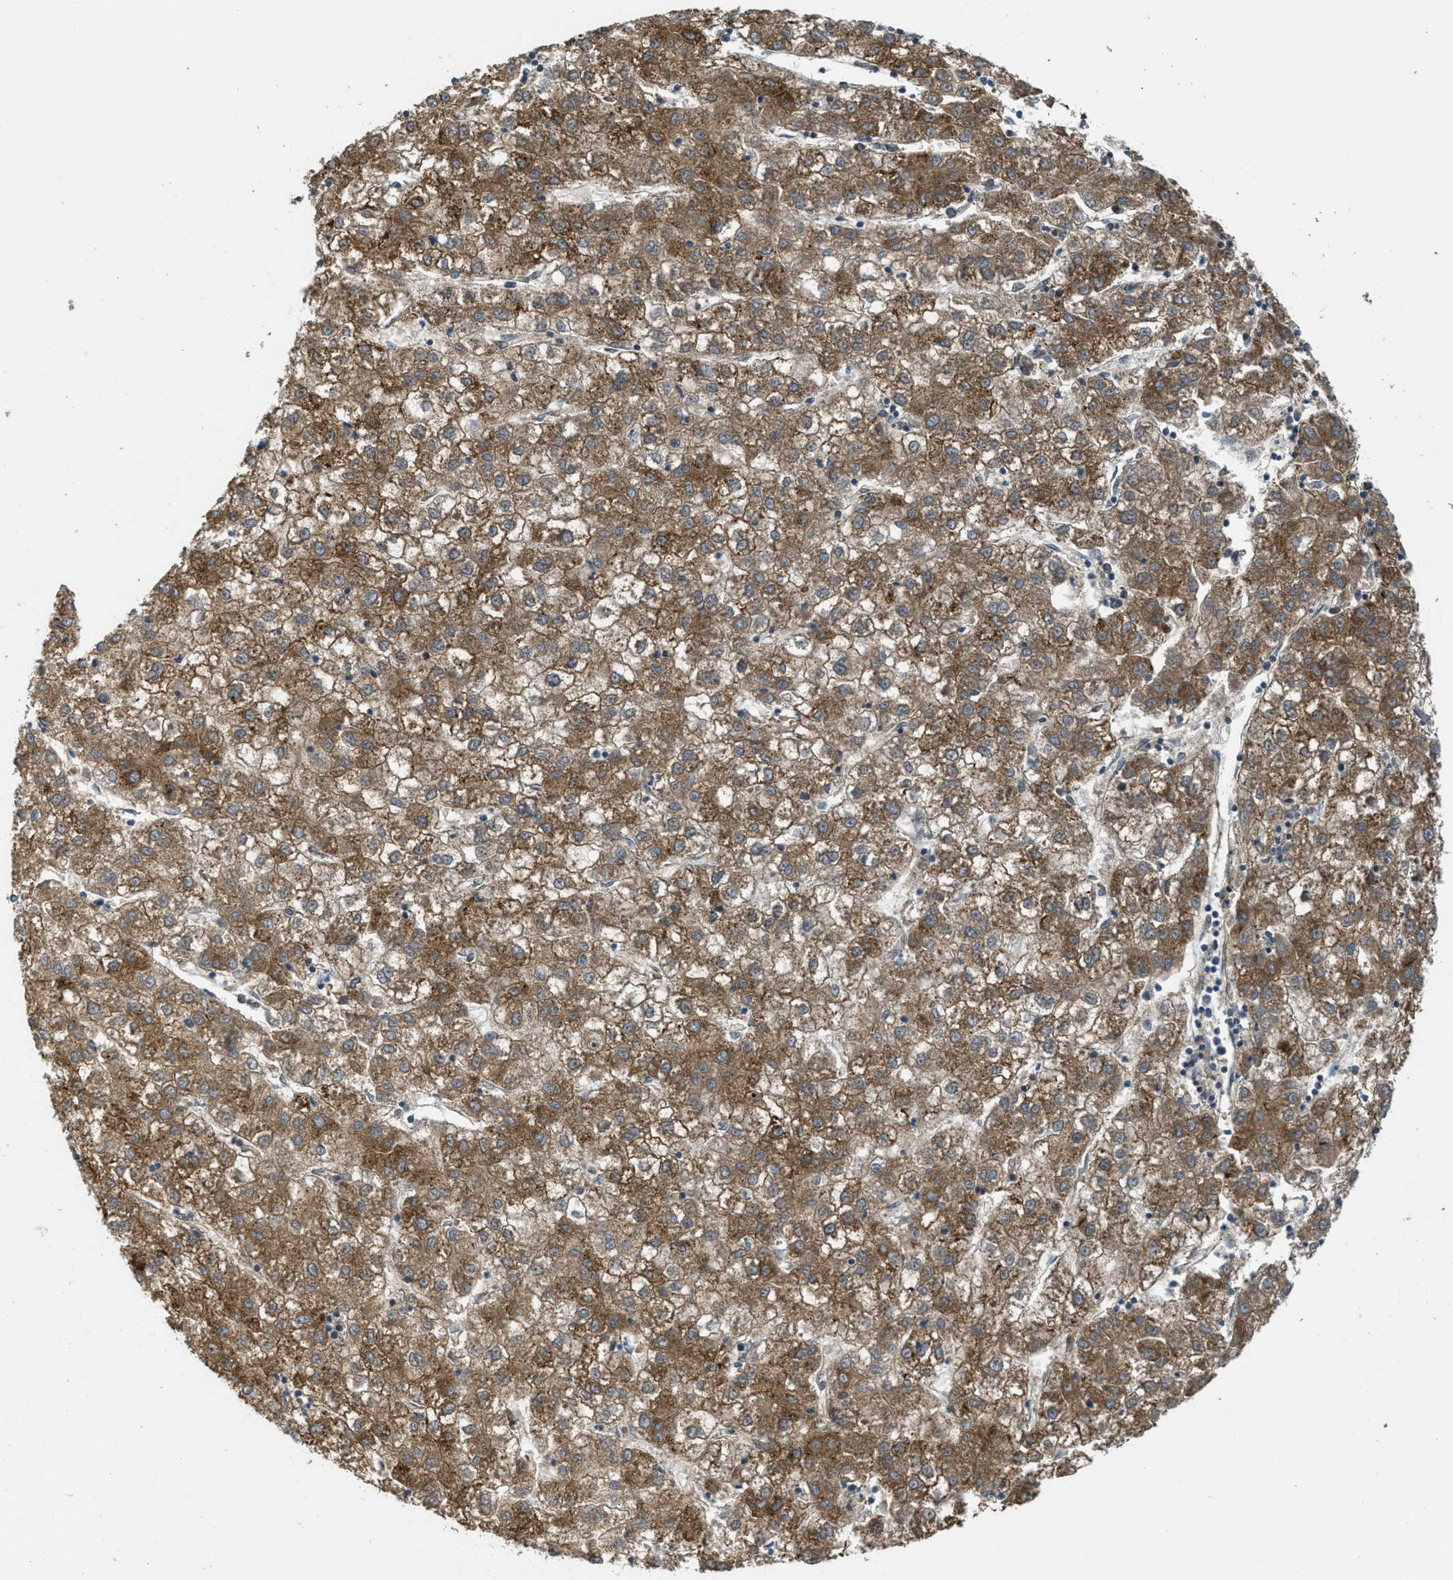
{"staining": {"intensity": "moderate", "quantity": ">75%", "location": "cytoplasmic/membranous"}, "tissue": "liver cancer", "cell_type": "Tumor cells", "image_type": "cancer", "snomed": [{"axis": "morphology", "description": "Carcinoma, Hepatocellular, NOS"}, {"axis": "topography", "description": "Liver"}], "caption": "Moderate cytoplasmic/membranous expression is seen in about >75% of tumor cells in liver hepatocellular carcinoma.", "gene": "ADCY6", "patient": {"sex": "male", "age": 72}}